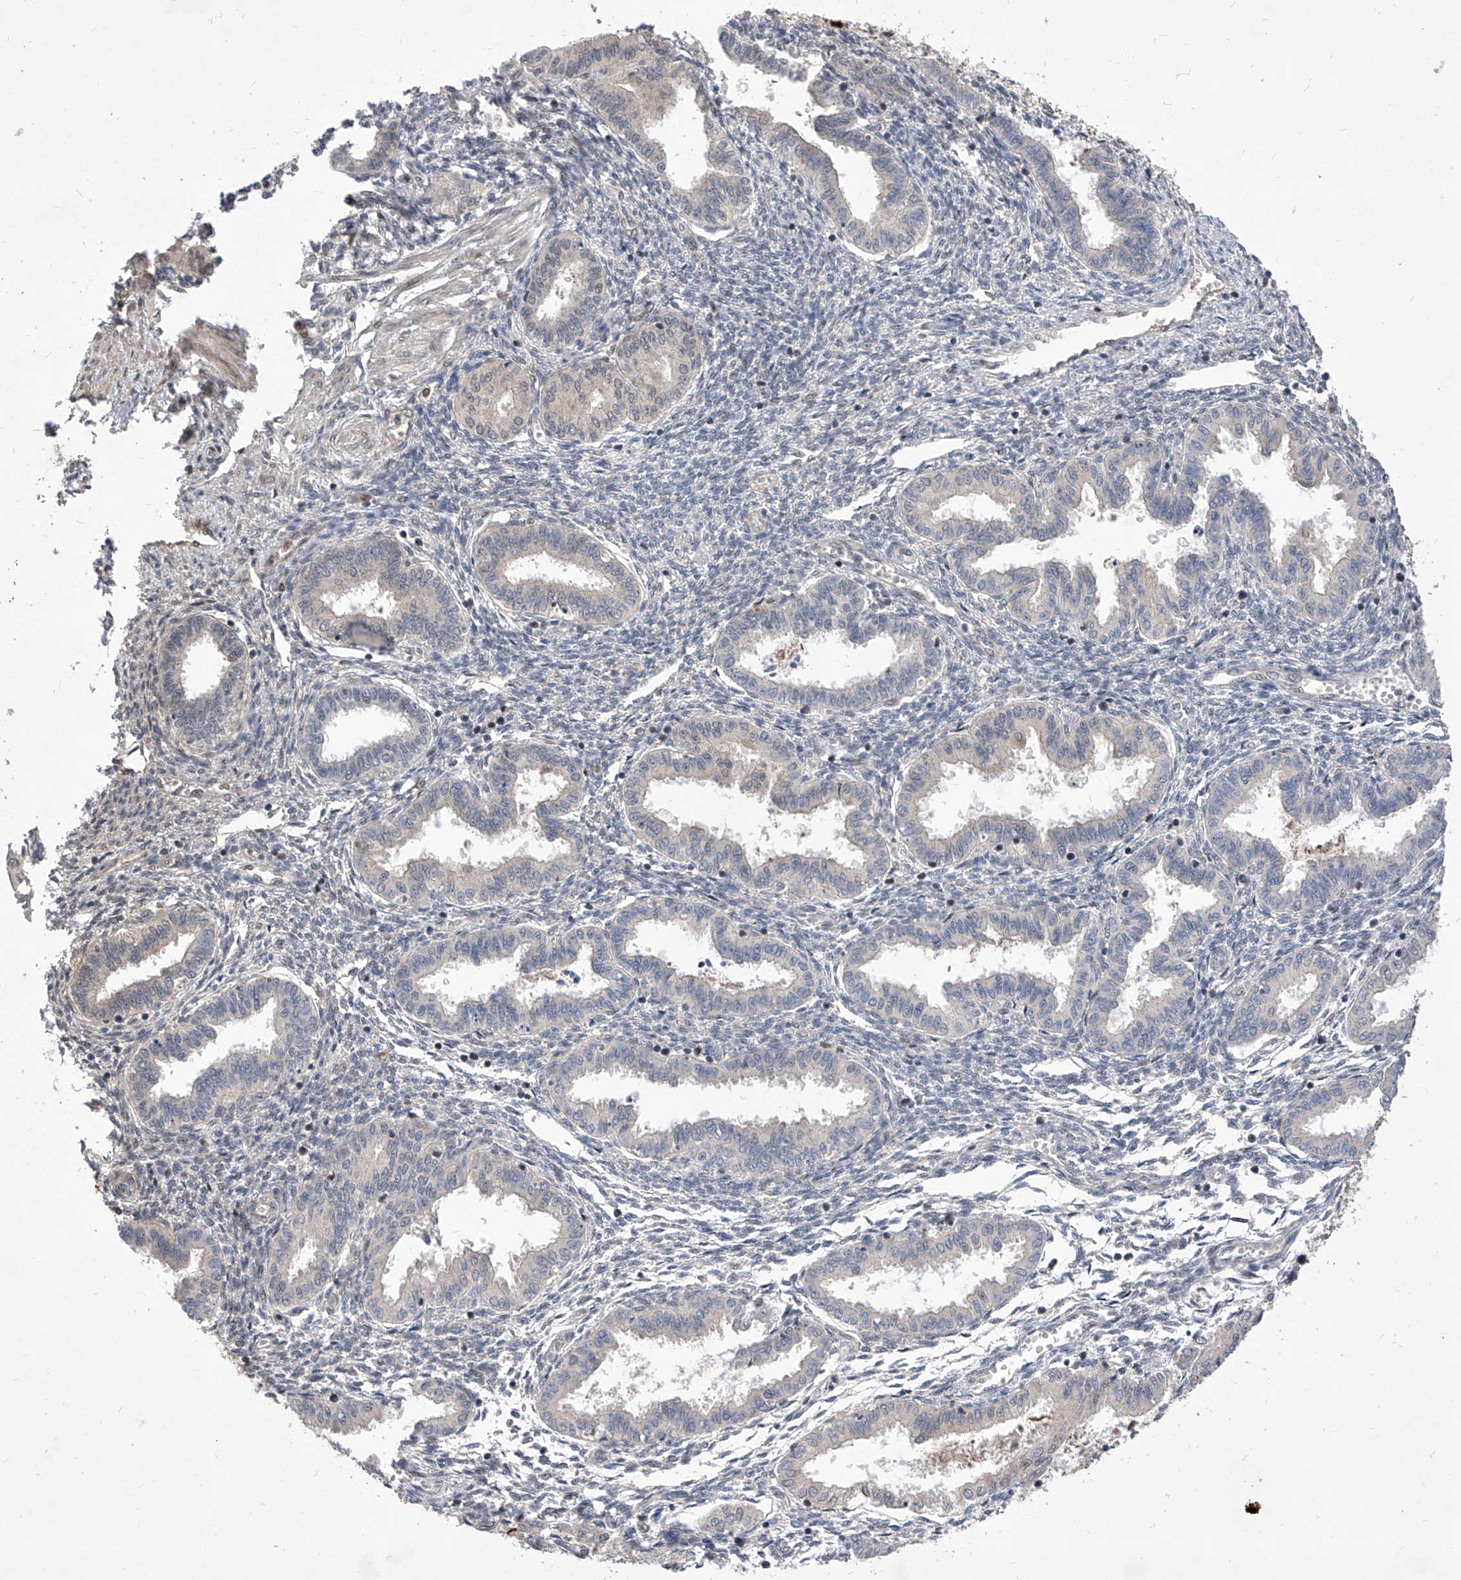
{"staining": {"intensity": "negative", "quantity": "none", "location": "none"}, "tissue": "endometrium", "cell_type": "Cells in endometrial stroma", "image_type": "normal", "snomed": [{"axis": "morphology", "description": "Normal tissue, NOS"}, {"axis": "topography", "description": "Endometrium"}], "caption": "This photomicrograph is of normal endometrium stained with immunohistochemistry to label a protein in brown with the nuclei are counter-stained blue. There is no expression in cells in endometrial stroma. (DAB (3,3'-diaminobenzidine) immunohistochemistry with hematoxylin counter stain).", "gene": "LGR4", "patient": {"sex": "female", "age": 33}}